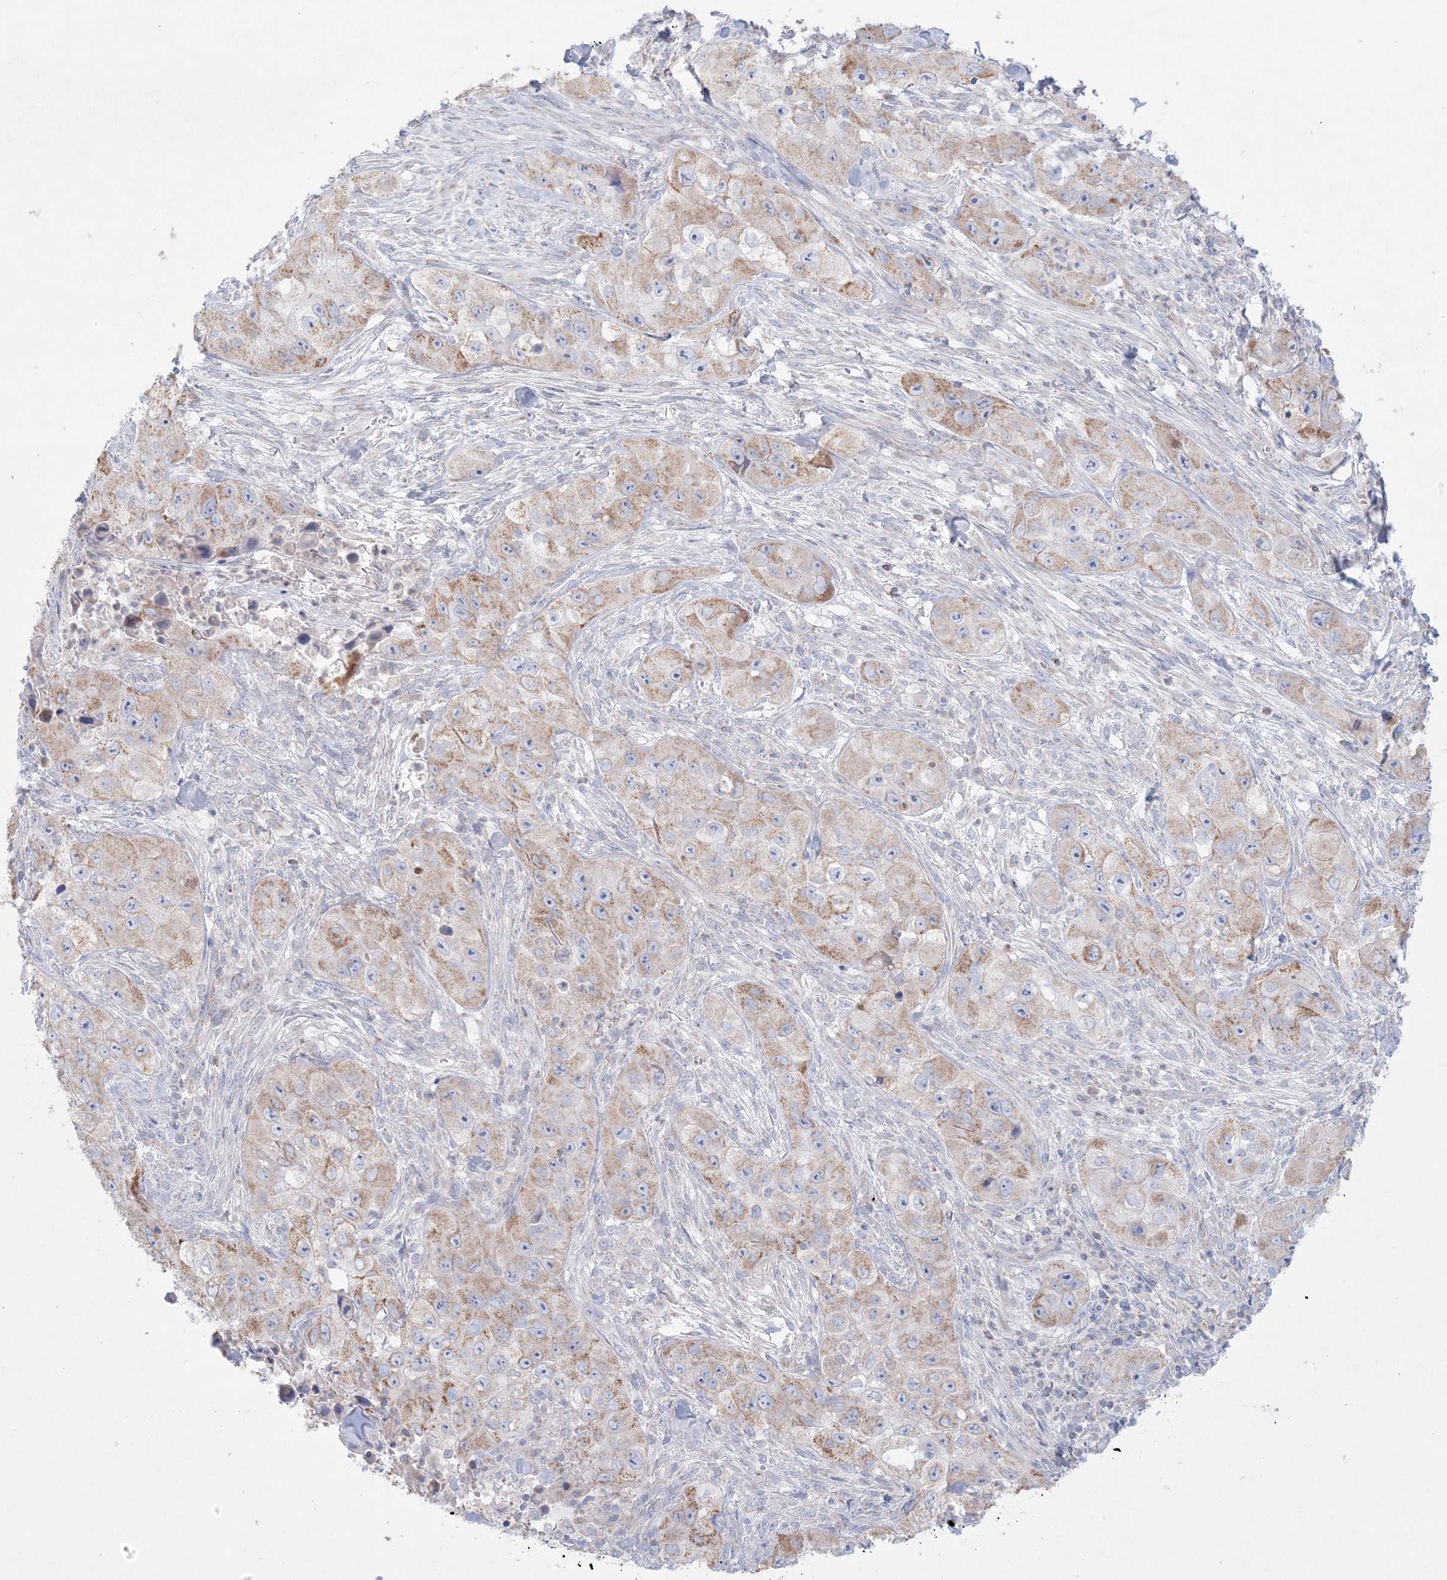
{"staining": {"intensity": "moderate", "quantity": "25%-75%", "location": "cytoplasmic/membranous"}, "tissue": "skin cancer", "cell_type": "Tumor cells", "image_type": "cancer", "snomed": [{"axis": "morphology", "description": "Squamous cell carcinoma, NOS"}, {"axis": "topography", "description": "Skin"}, {"axis": "topography", "description": "Subcutis"}], "caption": "Skin cancer (squamous cell carcinoma) stained for a protein displays moderate cytoplasmic/membranous positivity in tumor cells. The protein is shown in brown color, while the nuclei are stained blue.", "gene": "KCTD6", "patient": {"sex": "male", "age": 73}}